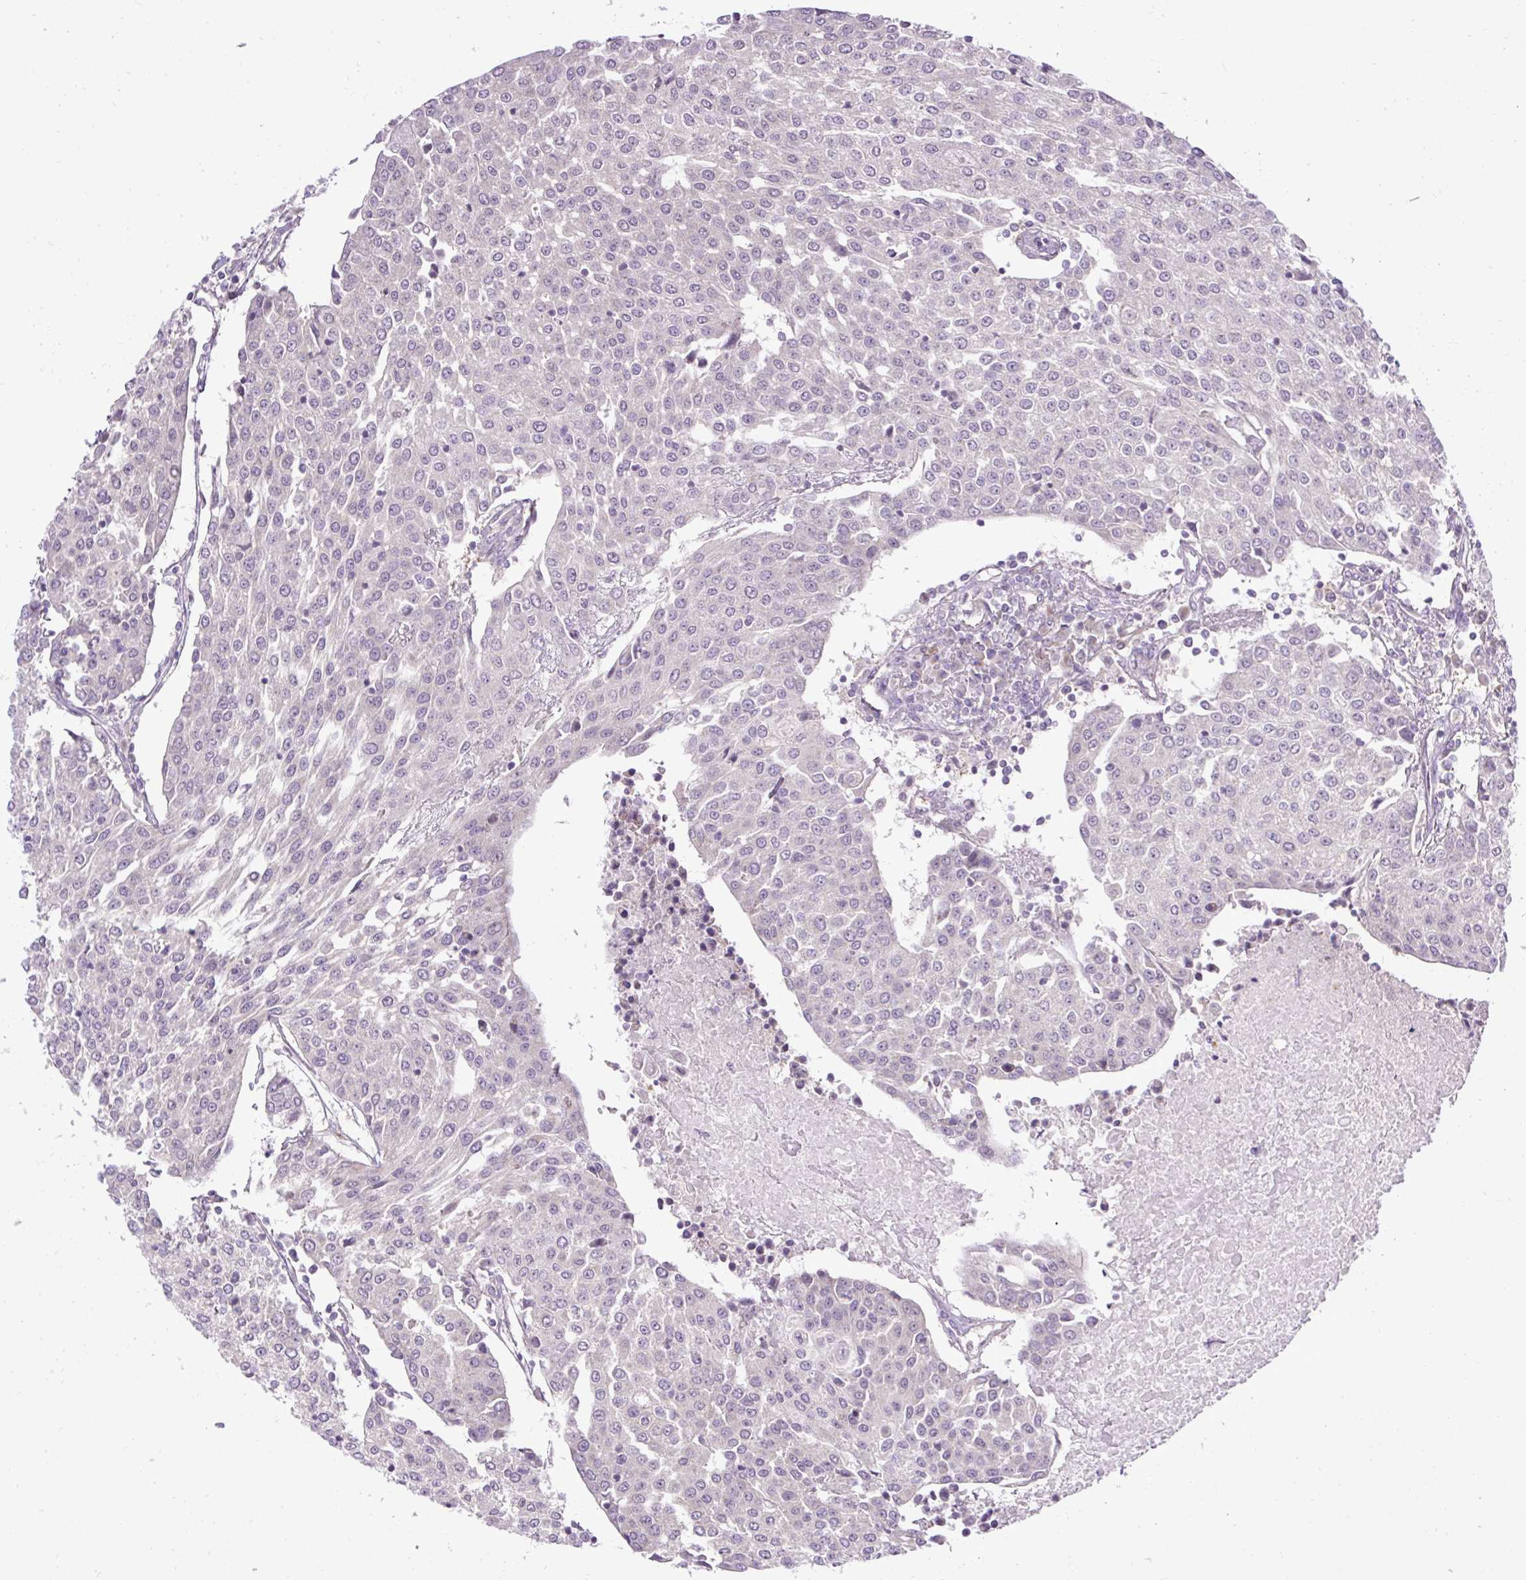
{"staining": {"intensity": "negative", "quantity": "none", "location": "none"}, "tissue": "urothelial cancer", "cell_type": "Tumor cells", "image_type": "cancer", "snomed": [{"axis": "morphology", "description": "Urothelial carcinoma, High grade"}, {"axis": "topography", "description": "Urinary bladder"}], "caption": "High-grade urothelial carcinoma was stained to show a protein in brown. There is no significant staining in tumor cells.", "gene": "SMC4", "patient": {"sex": "female", "age": 85}}